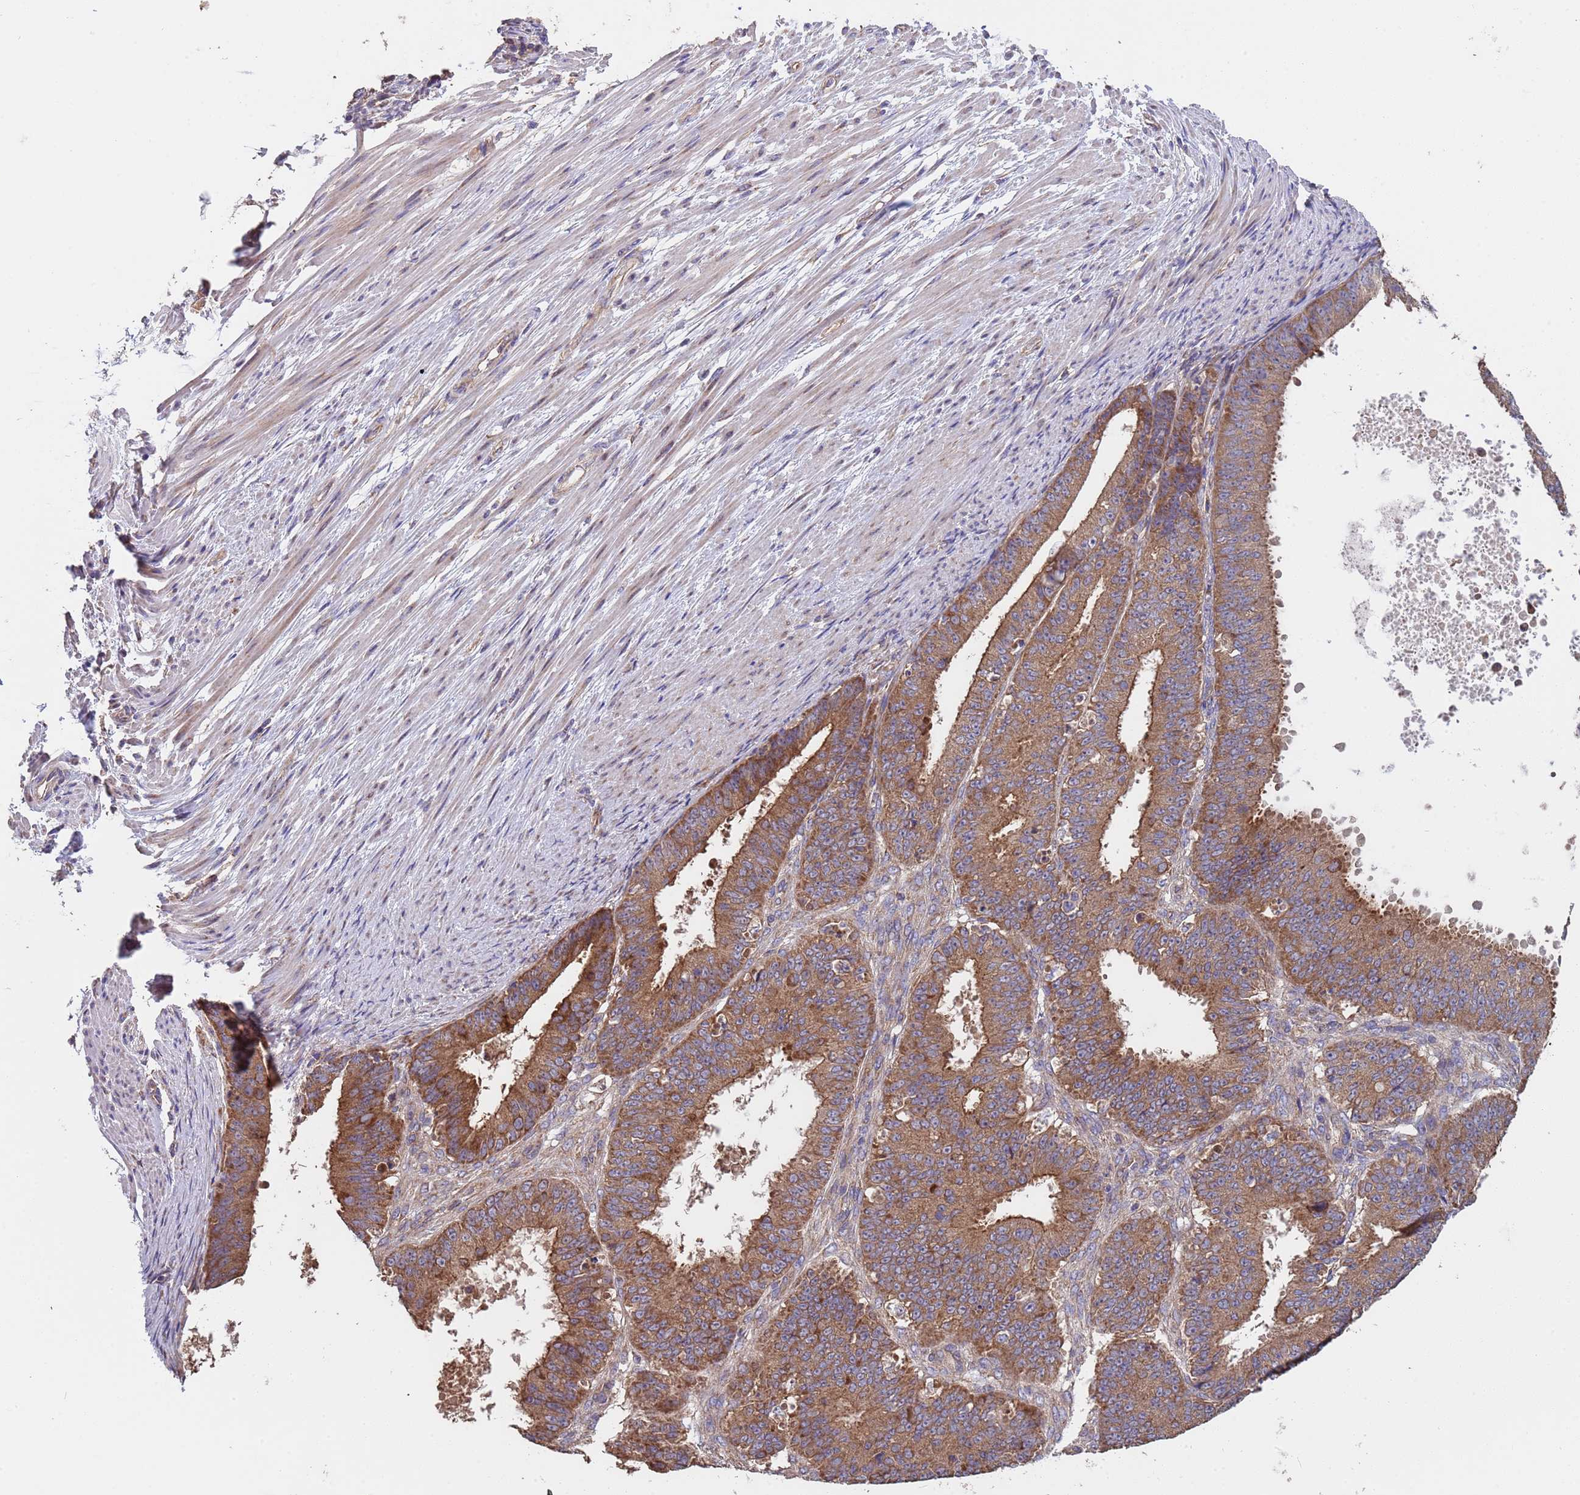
{"staining": {"intensity": "moderate", "quantity": ">75%", "location": "cytoplasmic/membranous"}, "tissue": "ovarian cancer", "cell_type": "Tumor cells", "image_type": "cancer", "snomed": [{"axis": "morphology", "description": "Carcinoma, endometroid"}, {"axis": "topography", "description": "Appendix"}, {"axis": "topography", "description": "Ovary"}], "caption": "Ovarian cancer was stained to show a protein in brown. There is medium levels of moderate cytoplasmic/membranous positivity in approximately >75% of tumor cells. The staining was performed using DAB (3,3'-diaminobenzidine) to visualize the protein expression in brown, while the nuclei were stained in blue with hematoxylin (Magnification: 20x).", "gene": "EEF1AKMT1", "patient": {"sex": "female", "age": 42}}